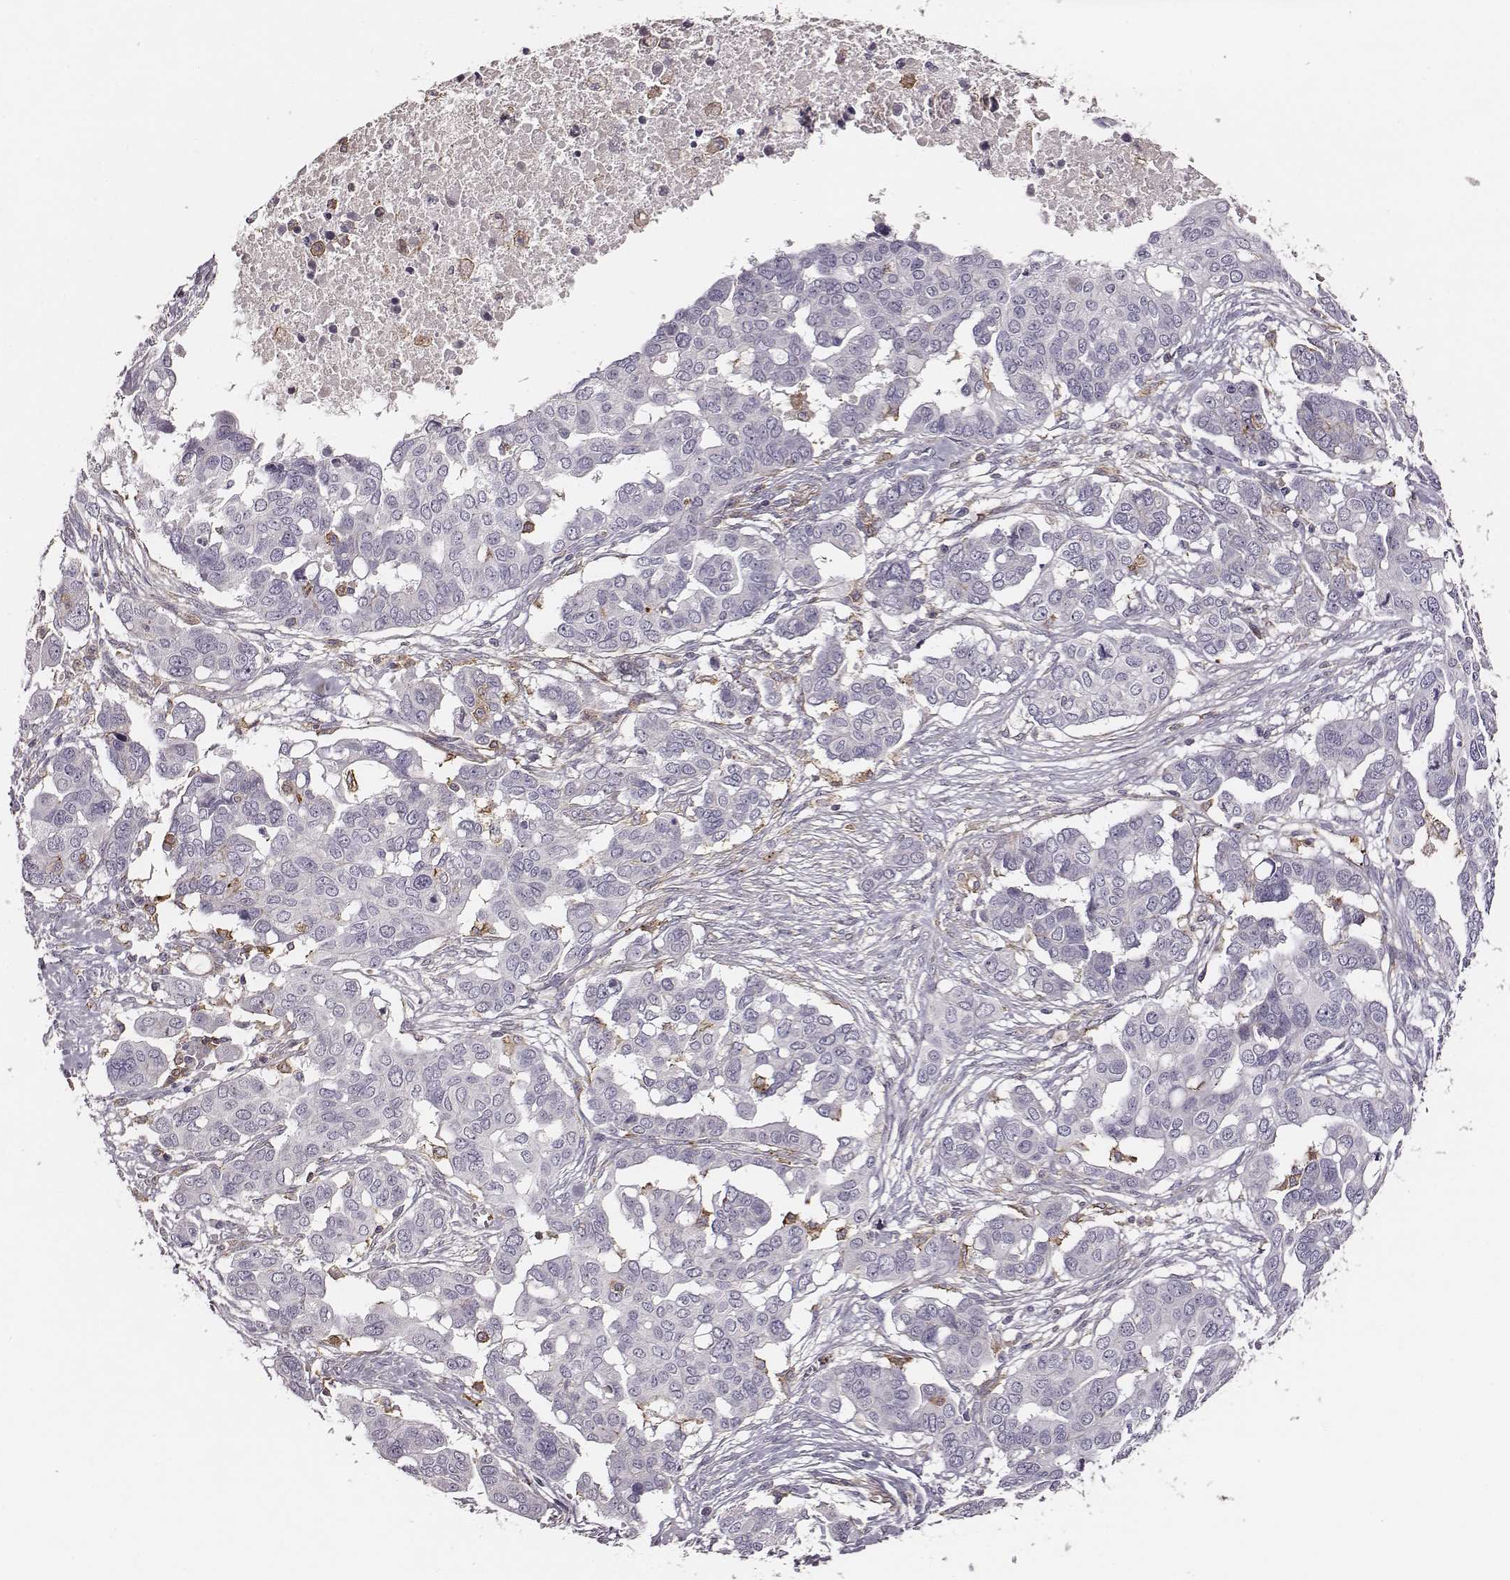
{"staining": {"intensity": "negative", "quantity": "none", "location": "none"}, "tissue": "ovarian cancer", "cell_type": "Tumor cells", "image_type": "cancer", "snomed": [{"axis": "morphology", "description": "Carcinoma, endometroid"}, {"axis": "topography", "description": "Ovary"}], "caption": "There is no significant staining in tumor cells of ovarian cancer (endometroid carcinoma). Nuclei are stained in blue.", "gene": "ZYX", "patient": {"sex": "female", "age": 78}}